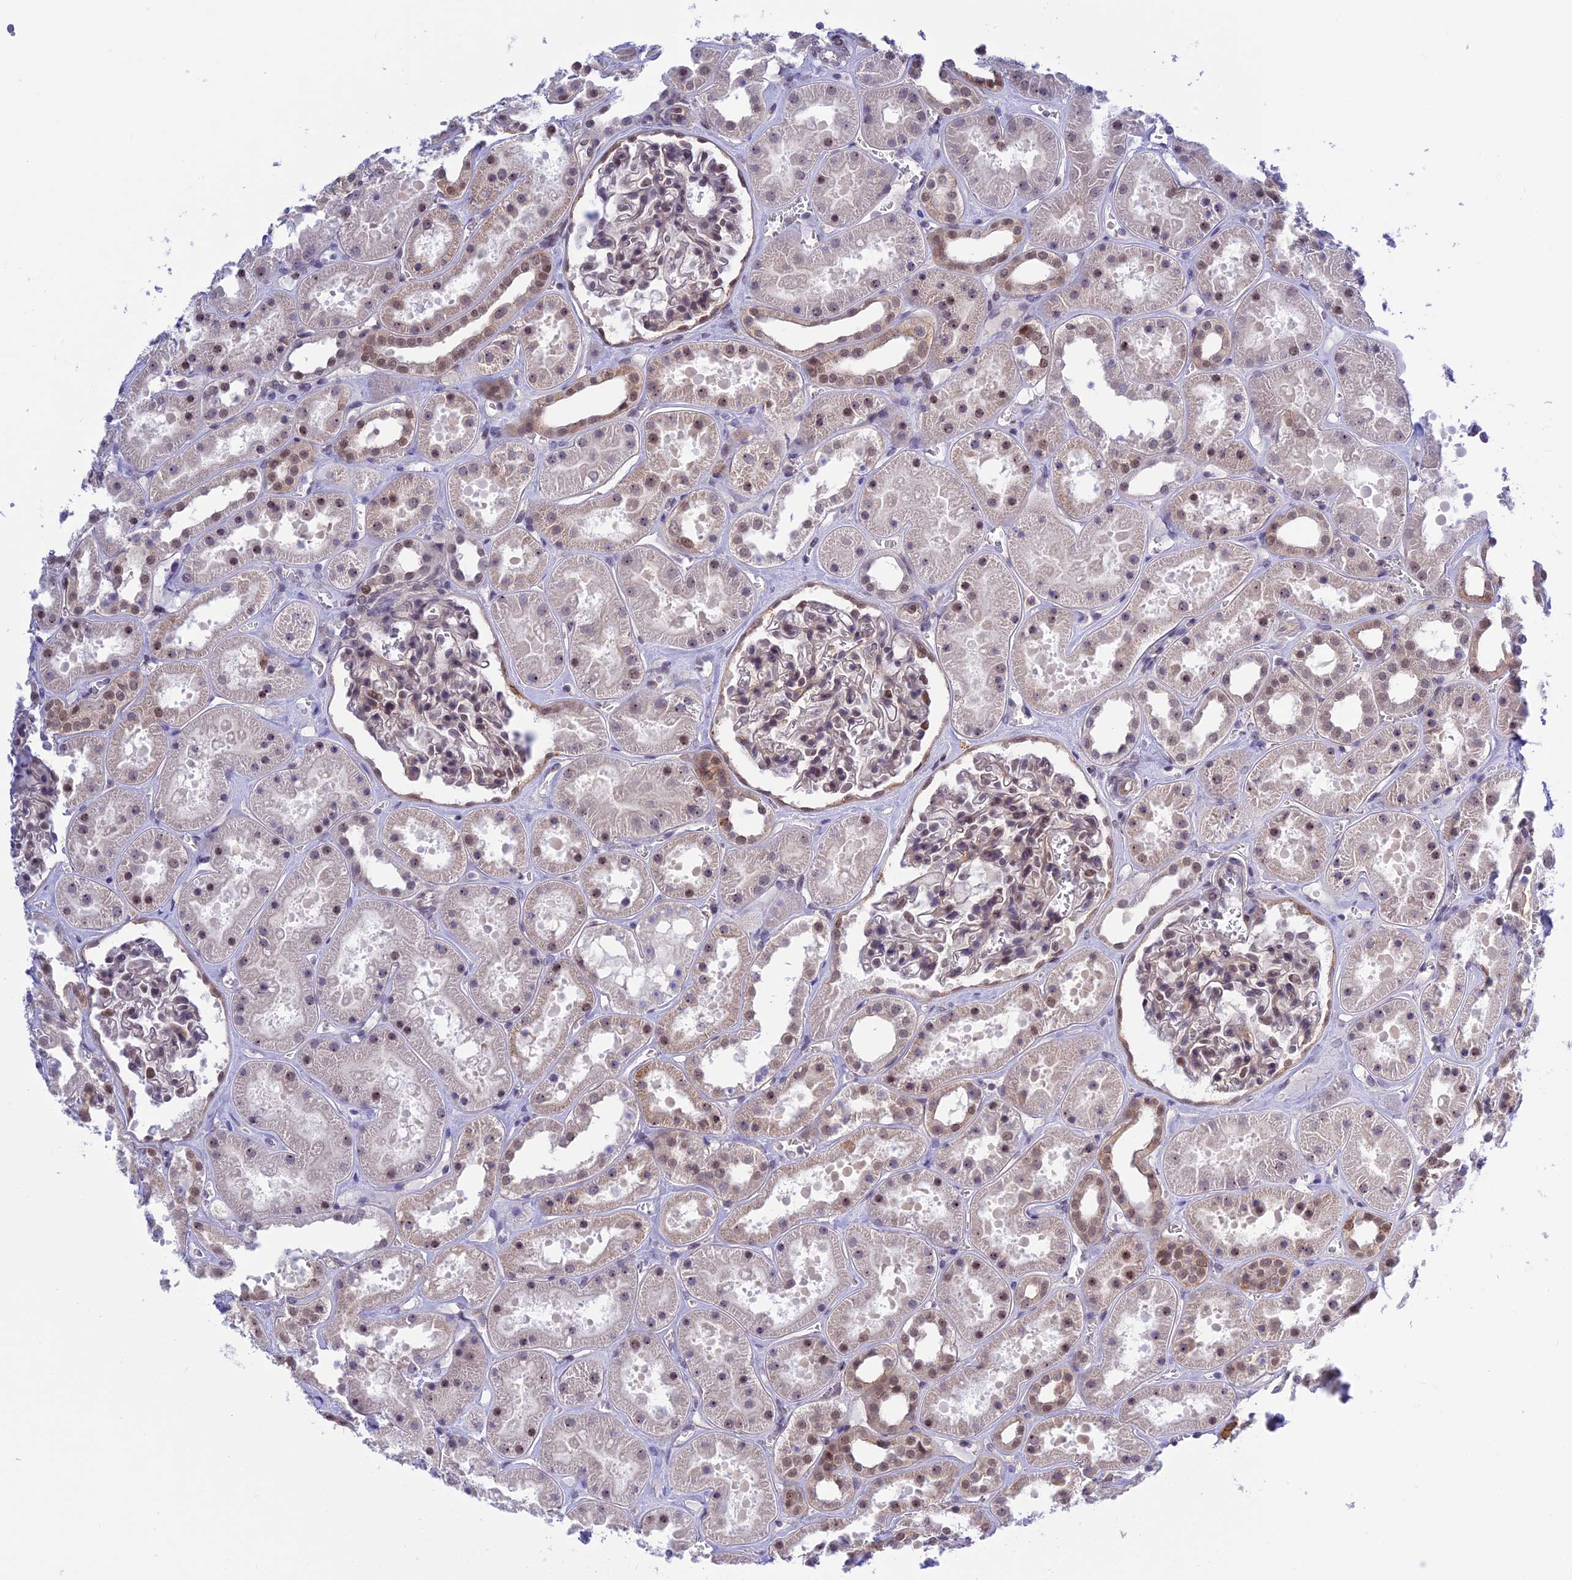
{"staining": {"intensity": "moderate", "quantity": "25%-75%", "location": "nuclear"}, "tissue": "kidney", "cell_type": "Cells in glomeruli", "image_type": "normal", "snomed": [{"axis": "morphology", "description": "Normal tissue, NOS"}, {"axis": "topography", "description": "Kidney"}], "caption": "Immunohistochemistry (IHC) (DAB) staining of normal human kidney displays moderate nuclear protein staining in about 25%-75% of cells in glomeruli. Using DAB (brown) and hematoxylin (blue) stains, captured at high magnification using brightfield microscopy.", "gene": "TCEA1", "patient": {"sex": "female", "age": 41}}